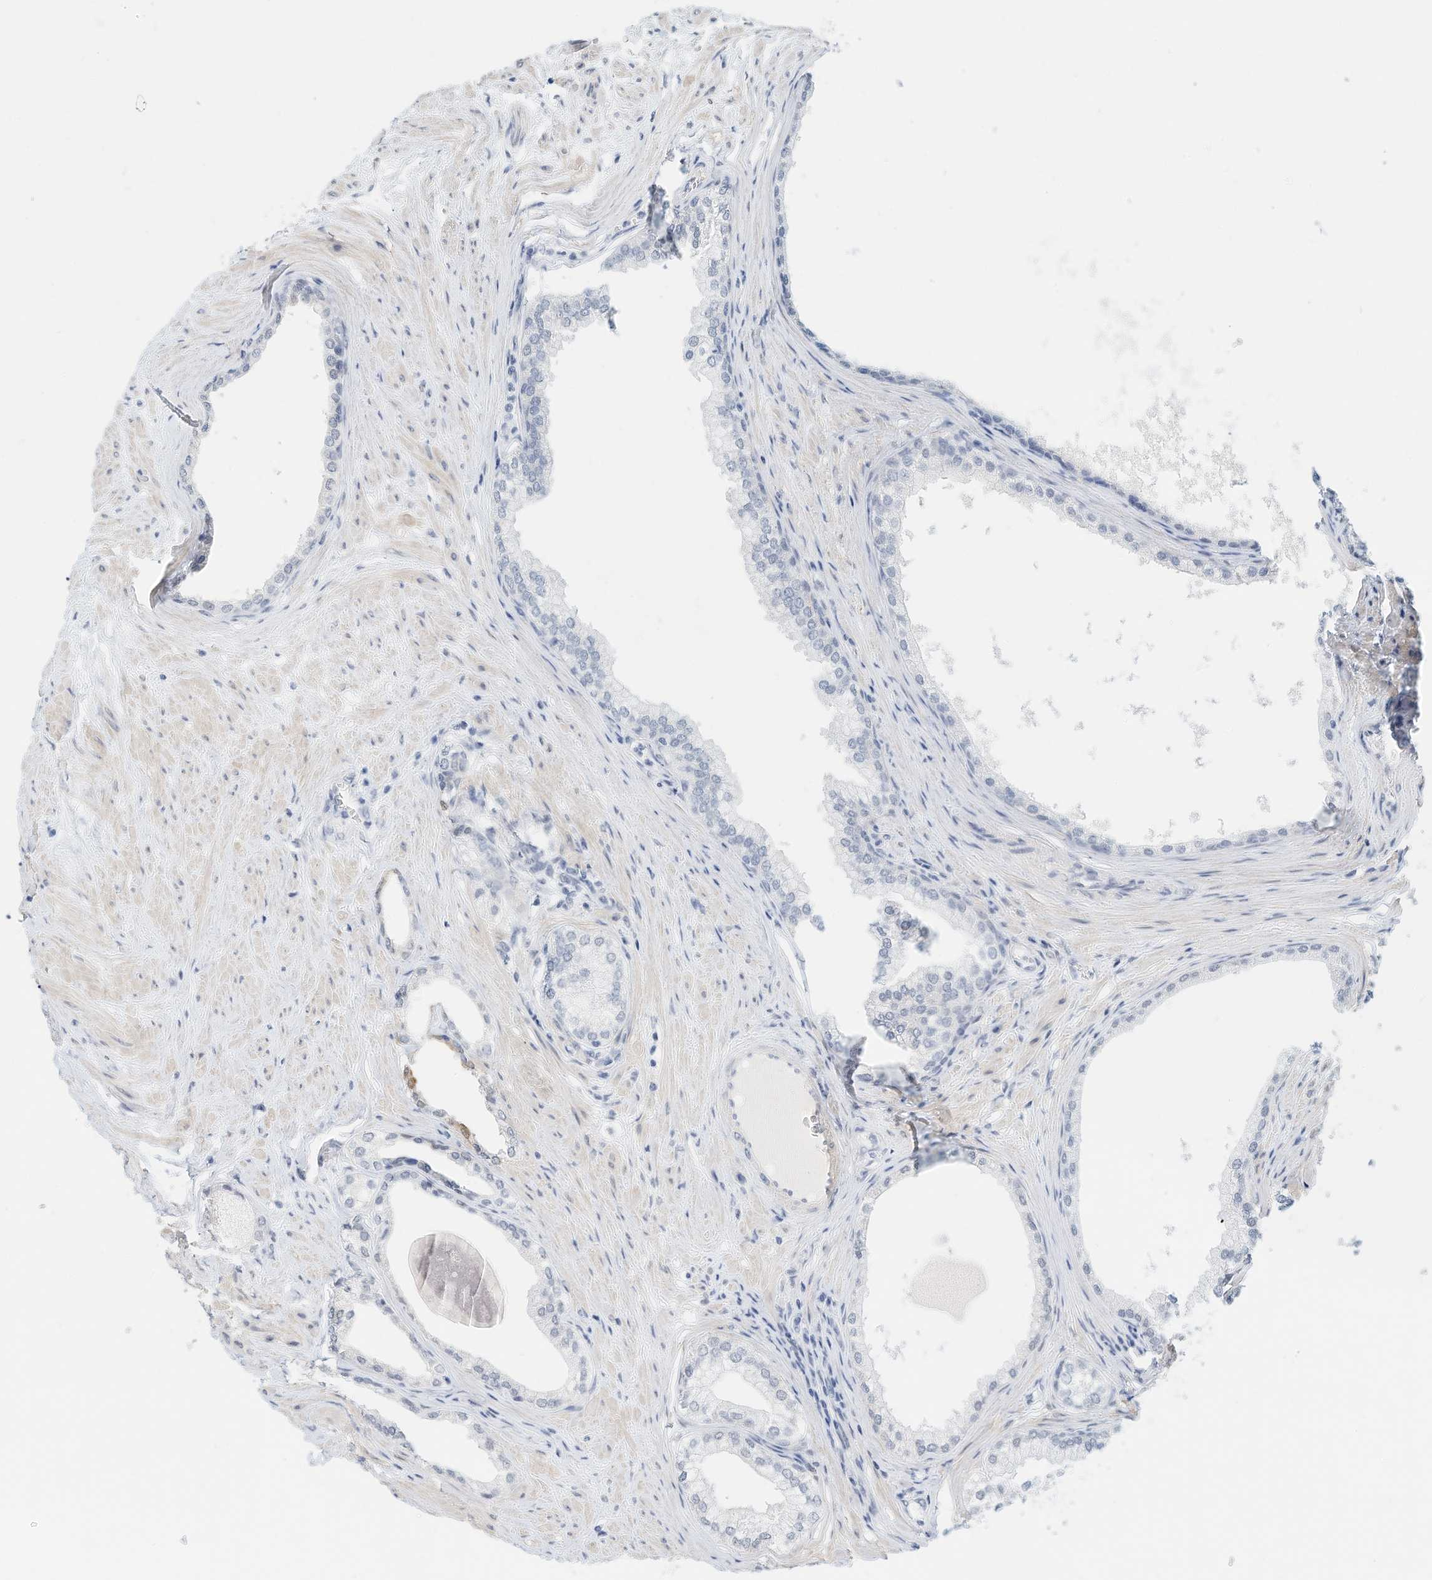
{"staining": {"intensity": "negative", "quantity": "none", "location": "none"}, "tissue": "prostate", "cell_type": "Glandular cells", "image_type": "normal", "snomed": [{"axis": "morphology", "description": "Normal tissue, NOS"}, {"axis": "morphology", "description": "Urothelial carcinoma, Low grade"}, {"axis": "topography", "description": "Urinary bladder"}, {"axis": "topography", "description": "Prostate"}], "caption": "Prostate stained for a protein using IHC demonstrates no positivity glandular cells.", "gene": "ARHGAP28", "patient": {"sex": "male", "age": 60}}